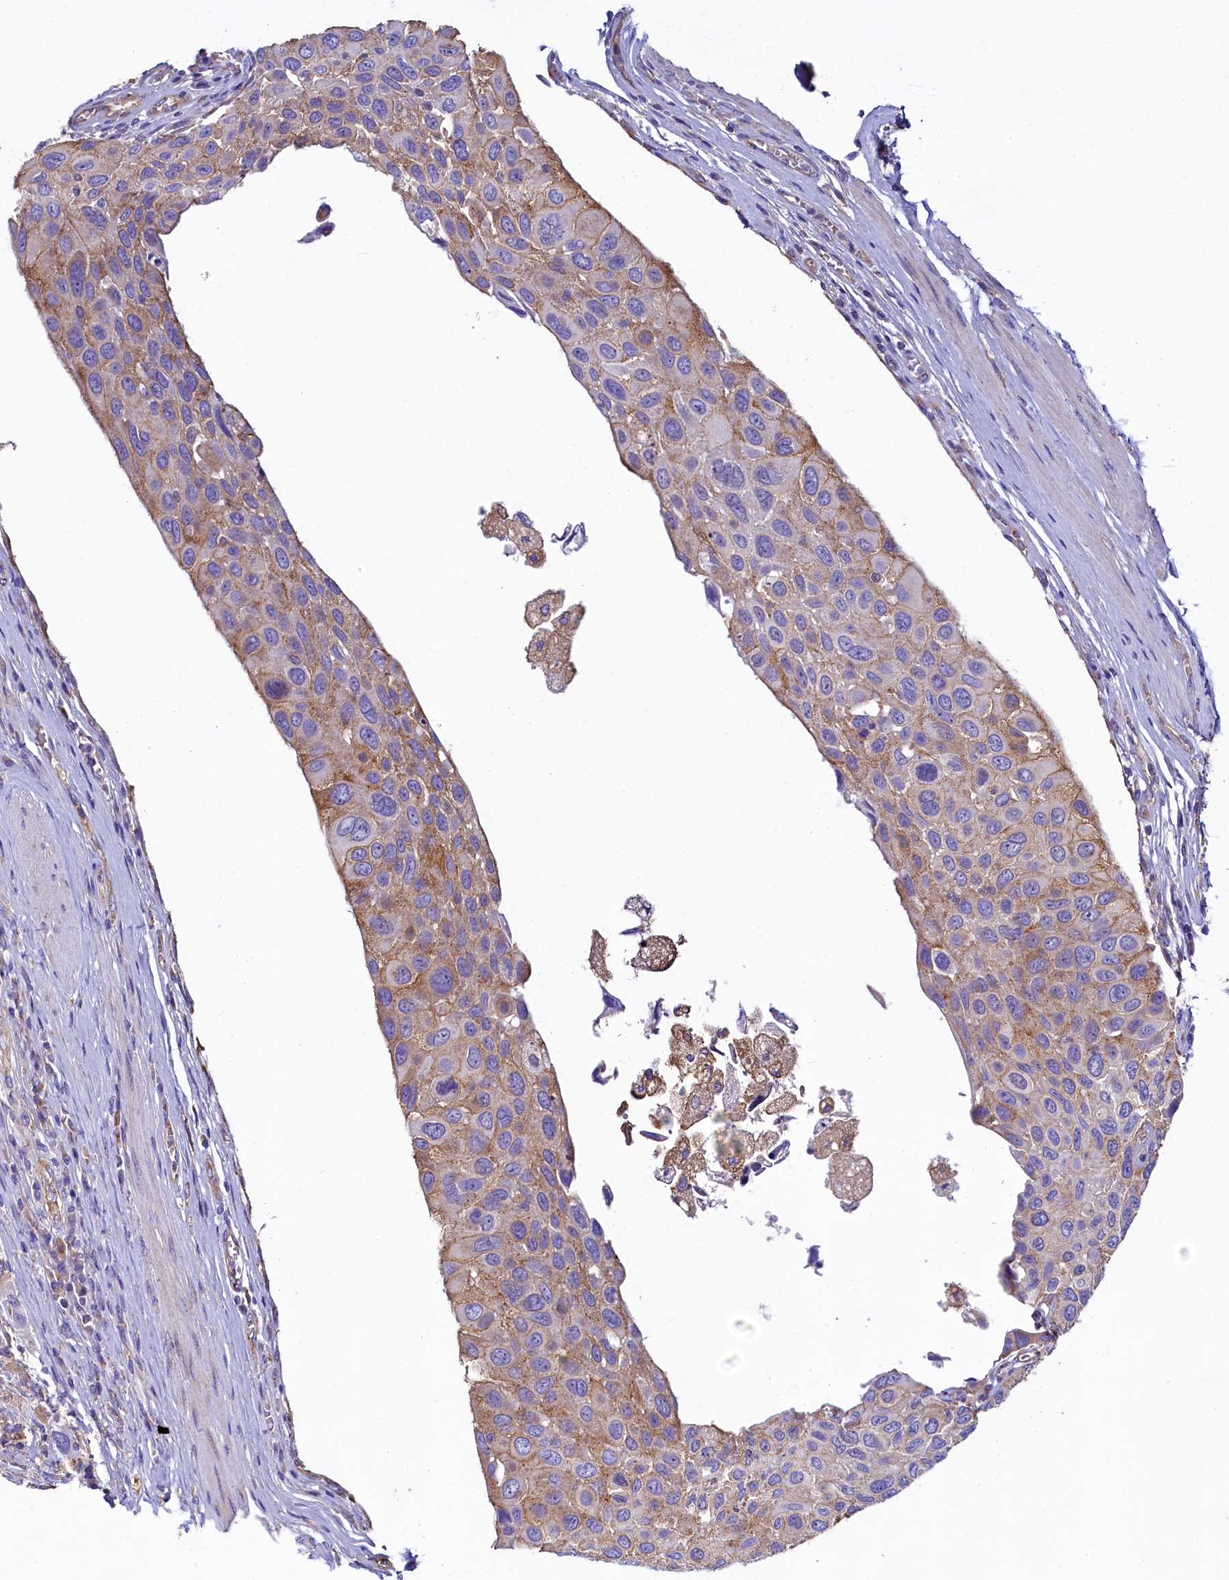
{"staining": {"intensity": "weak", "quantity": "25%-75%", "location": "cytoplasmic/membranous"}, "tissue": "urothelial cancer", "cell_type": "Tumor cells", "image_type": "cancer", "snomed": [{"axis": "morphology", "description": "Urothelial carcinoma, High grade"}, {"axis": "topography", "description": "Urinary bladder"}], "caption": "The micrograph exhibits staining of urothelial cancer, revealing weak cytoplasmic/membranous protein positivity (brown color) within tumor cells.", "gene": "GPR21", "patient": {"sex": "male", "age": 50}}